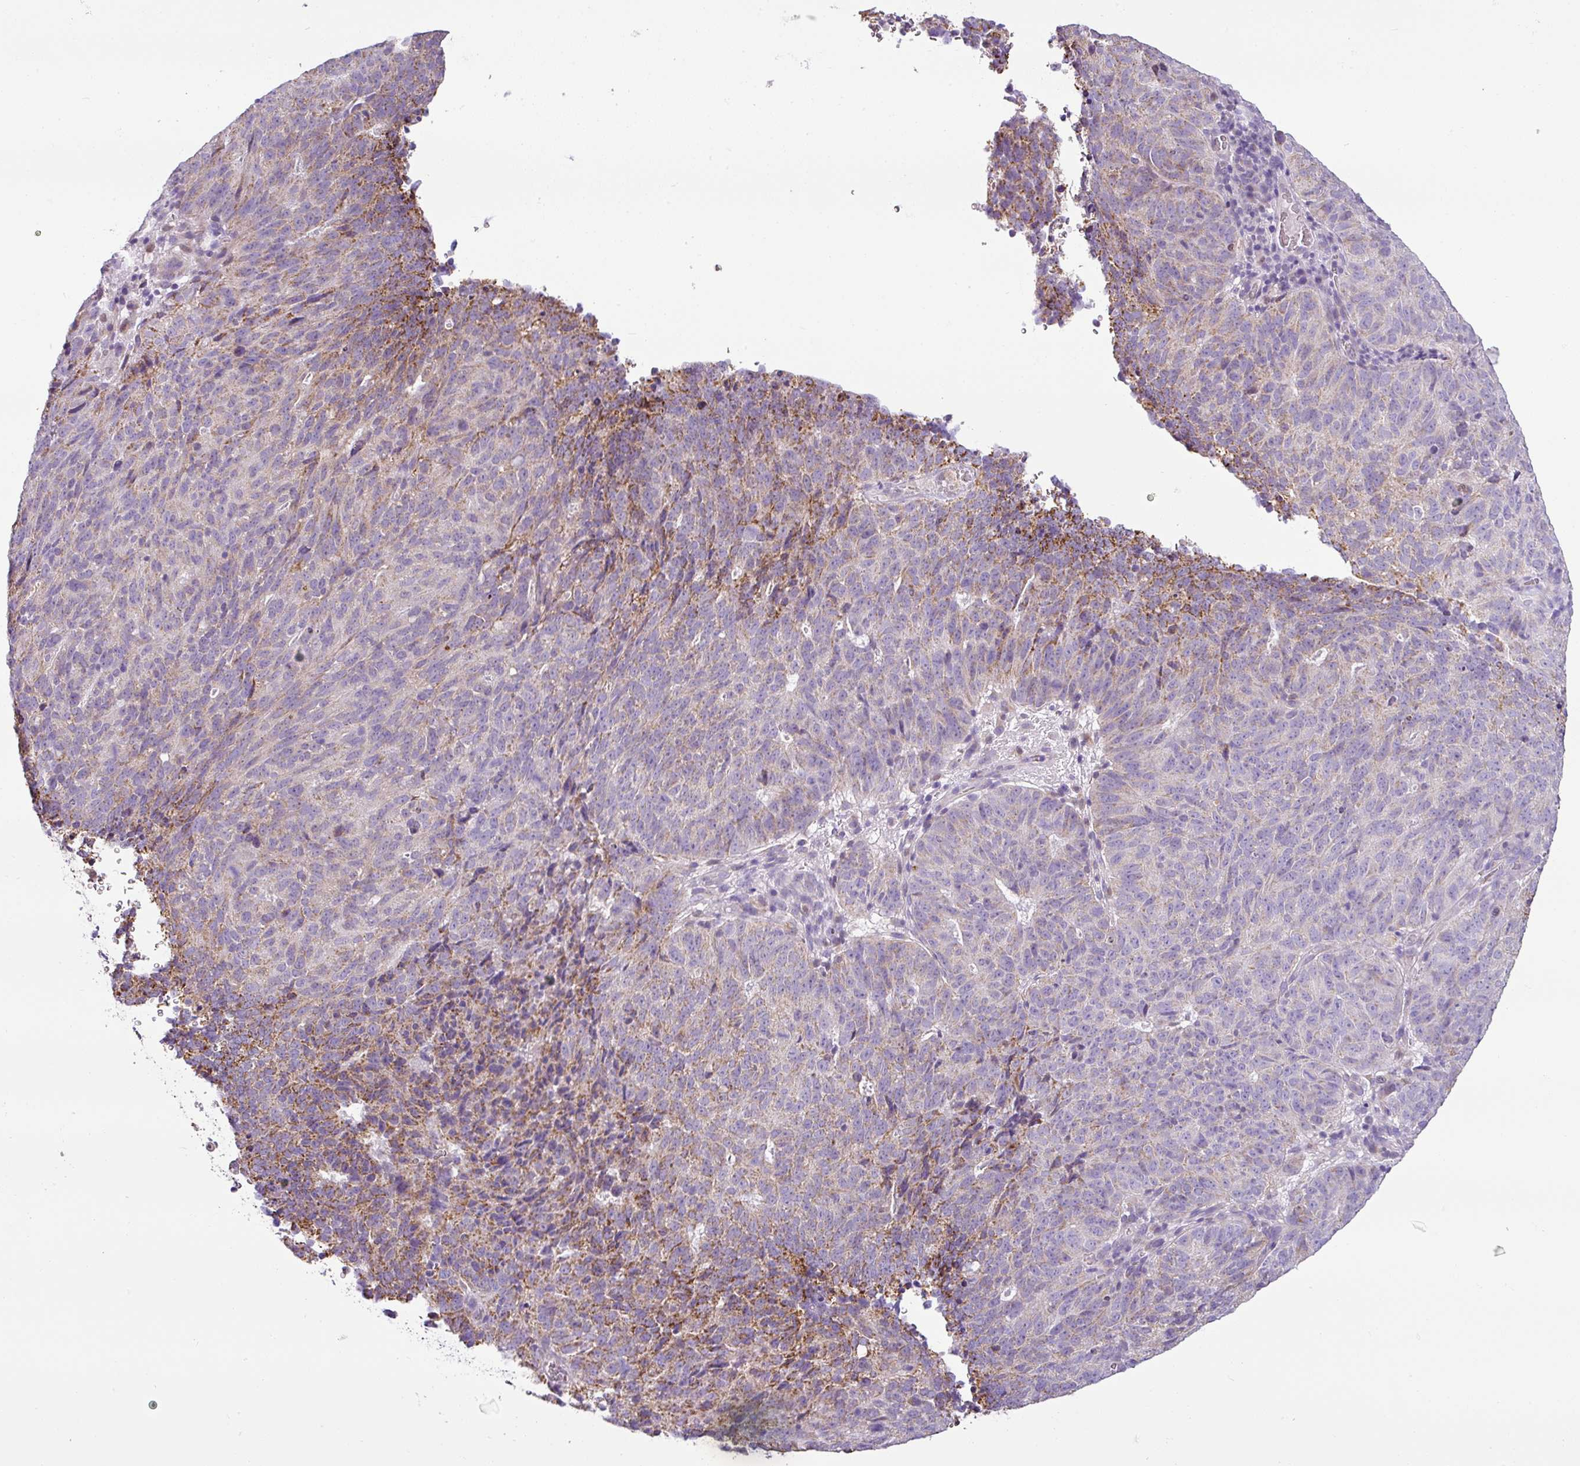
{"staining": {"intensity": "moderate", "quantity": "25%-75%", "location": "cytoplasmic/membranous"}, "tissue": "cervical cancer", "cell_type": "Tumor cells", "image_type": "cancer", "snomed": [{"axis": "morphology", "description": "Adenocarcinoma, NOS"}, {"axis": "topography", "description": "Cervix"}], "caption": "Protein staining by immunohistochemistry shows moderate cytoplasmic/membranous expression in approximately 25%-75% of tumor cells in cervical cancer (adenocarcinoma).", "gene": "HMCN2", "patient": {"sex": "female", "age": 38}}